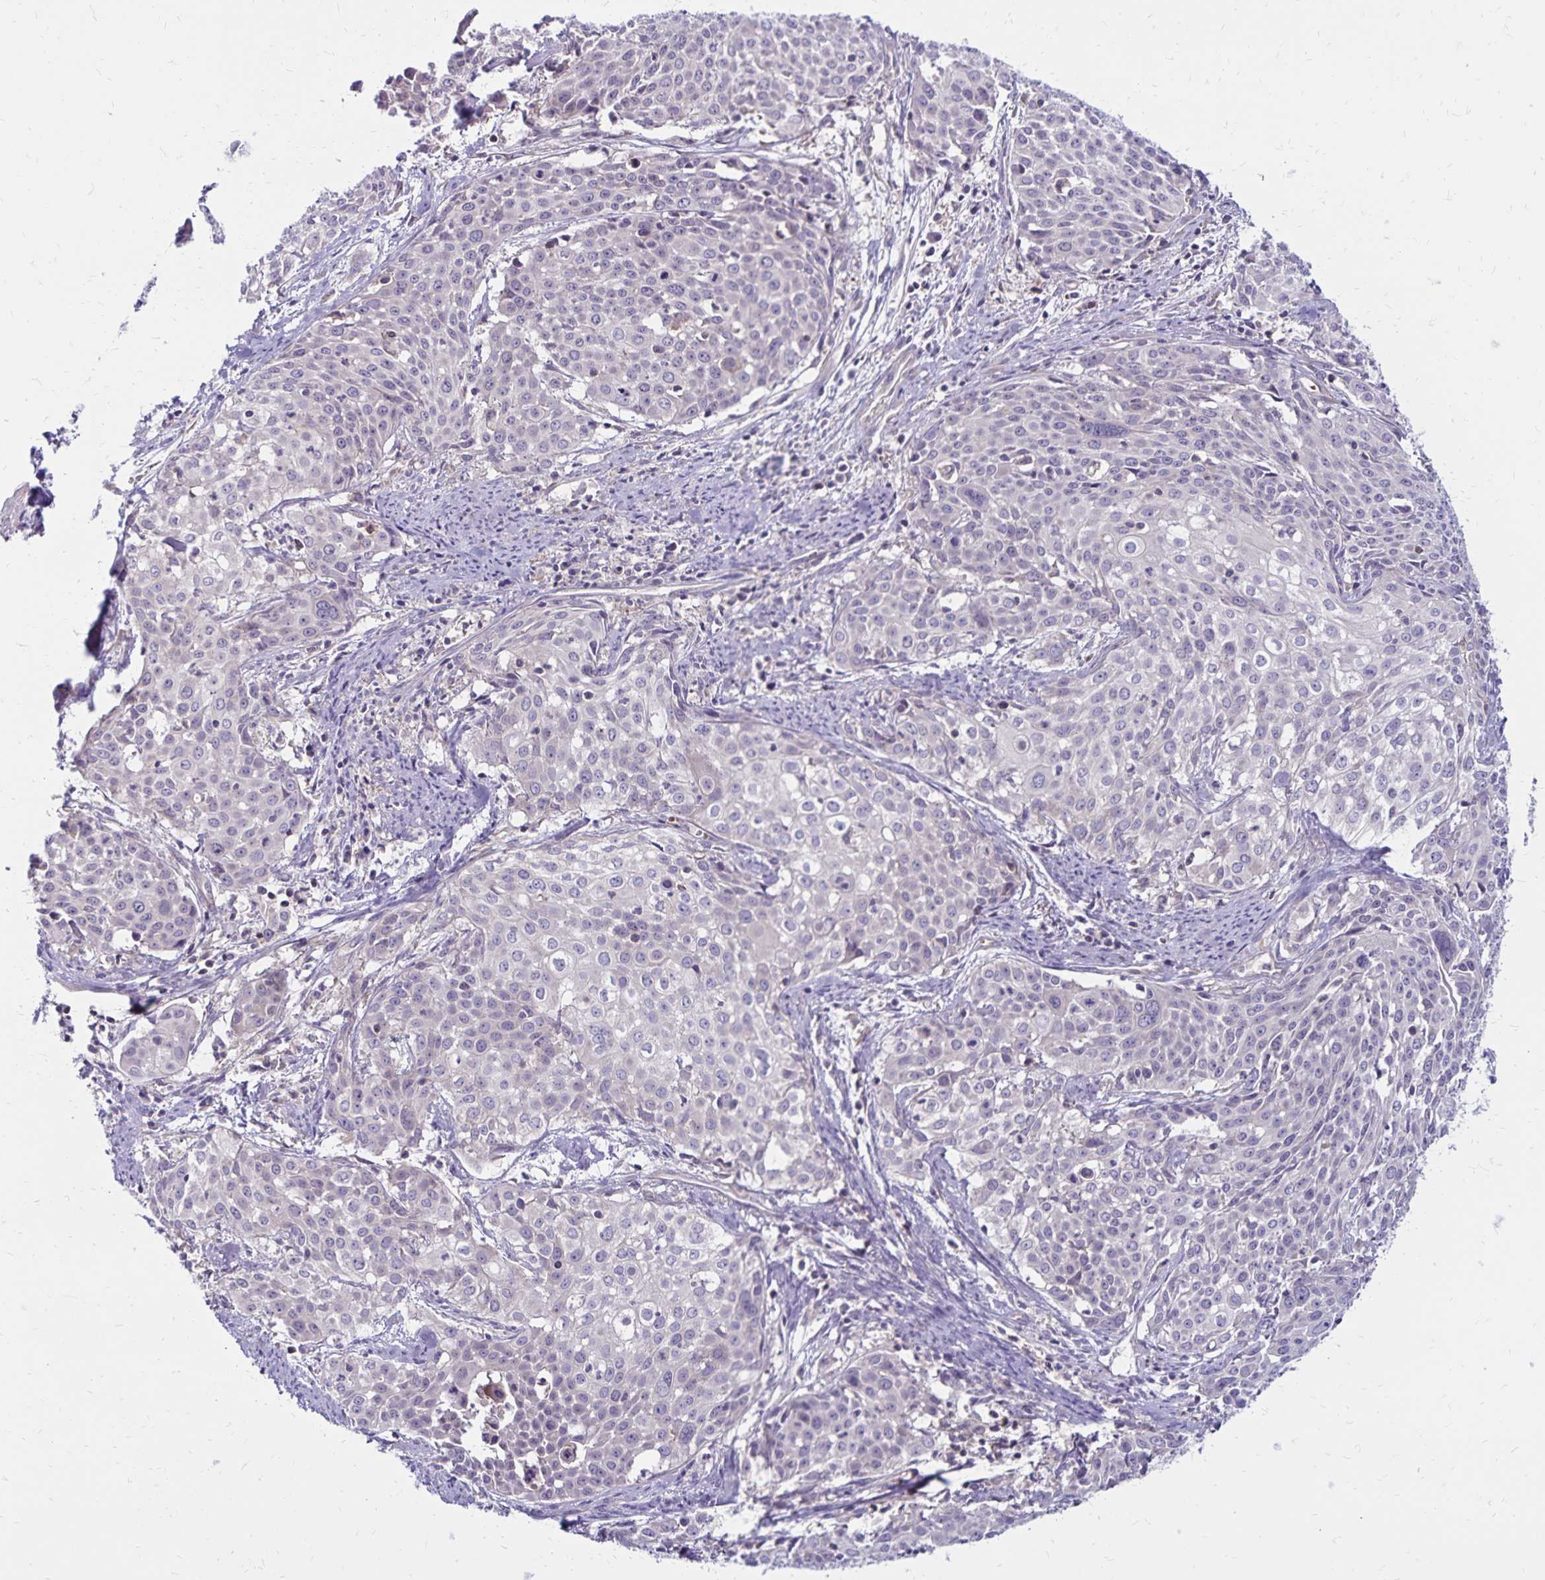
{"staining": {"intensity": "negative", "quantity": "none", "location": "none"}, "tissue": "cervical cancer", "cell_type": "Tumor cells", "image_type": "cancer", "snomed": [{"axis": "morphology", "description": "Squamous cell carcinoma, NOS"}, {"axis": "topography", "description": "Cervix"}], "caption": "A histopathology image of human squamous cell carcinoma (cervical) is negative for staining in tumor cells.", "gene": "FSD1", "patient": {"sex": "female", "age": 39}}